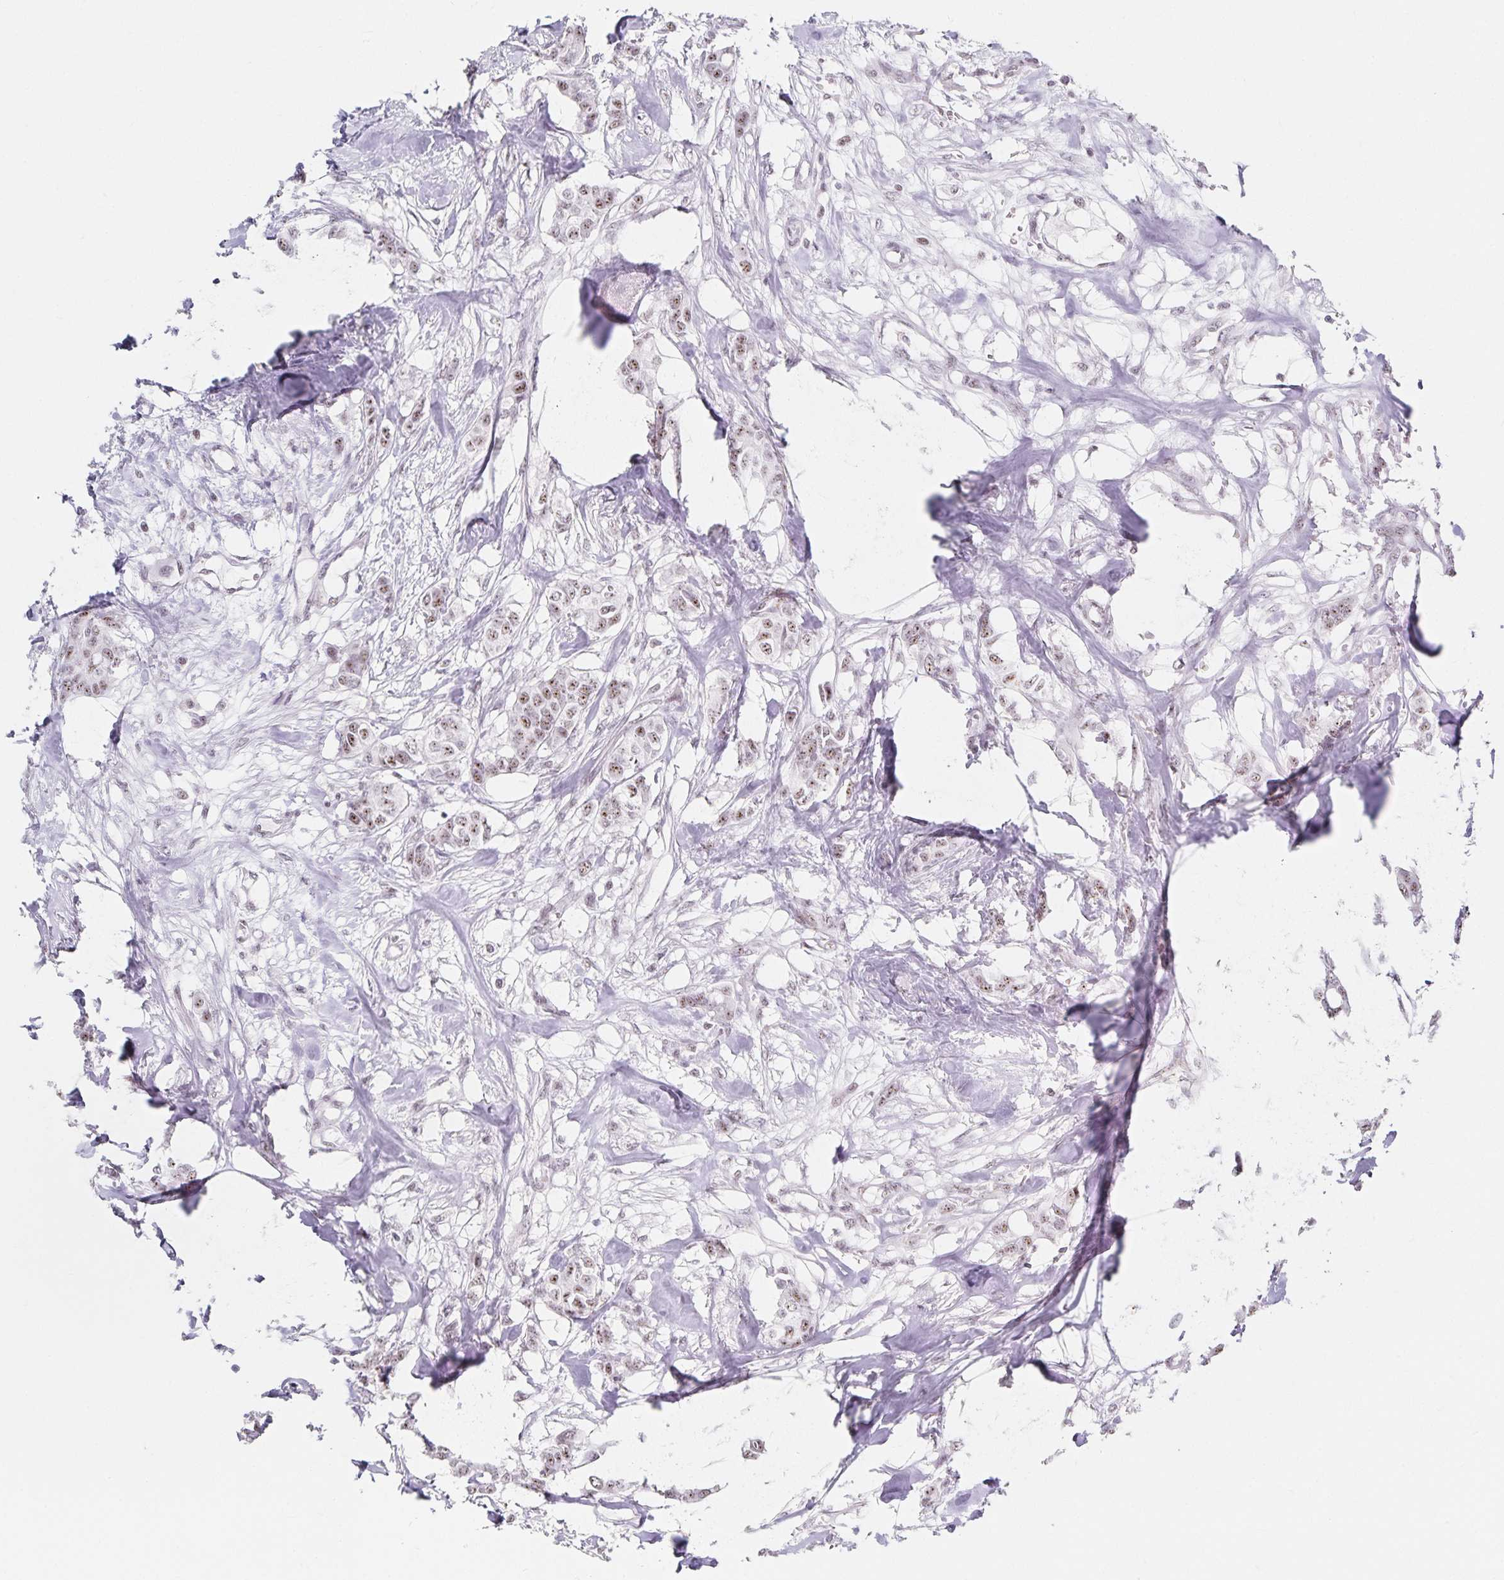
{"staining": {"intensity": "weak", "quantity": ">75%", "location": "nuclear"}, "tissue": "breast cancer", "cell_type": "Tumor cells", "image_type": "cancer", "snomed": [{"axis": "morphology", "description": "Duct carcinoma"}, {"axis": "topography", "description": "Breast"}], "caption": "A brown stain shows weak nuclear staining of a protein in human breast intraductal carcinoma tumor cells. The staining was performed using DAB to visualize the protein expression in brown, while the nuclei were stained in blue with hematoxylin (Magnification: 20x).", "gene": "C20orf85", "patient": {"sex": "female", "age": 62}}